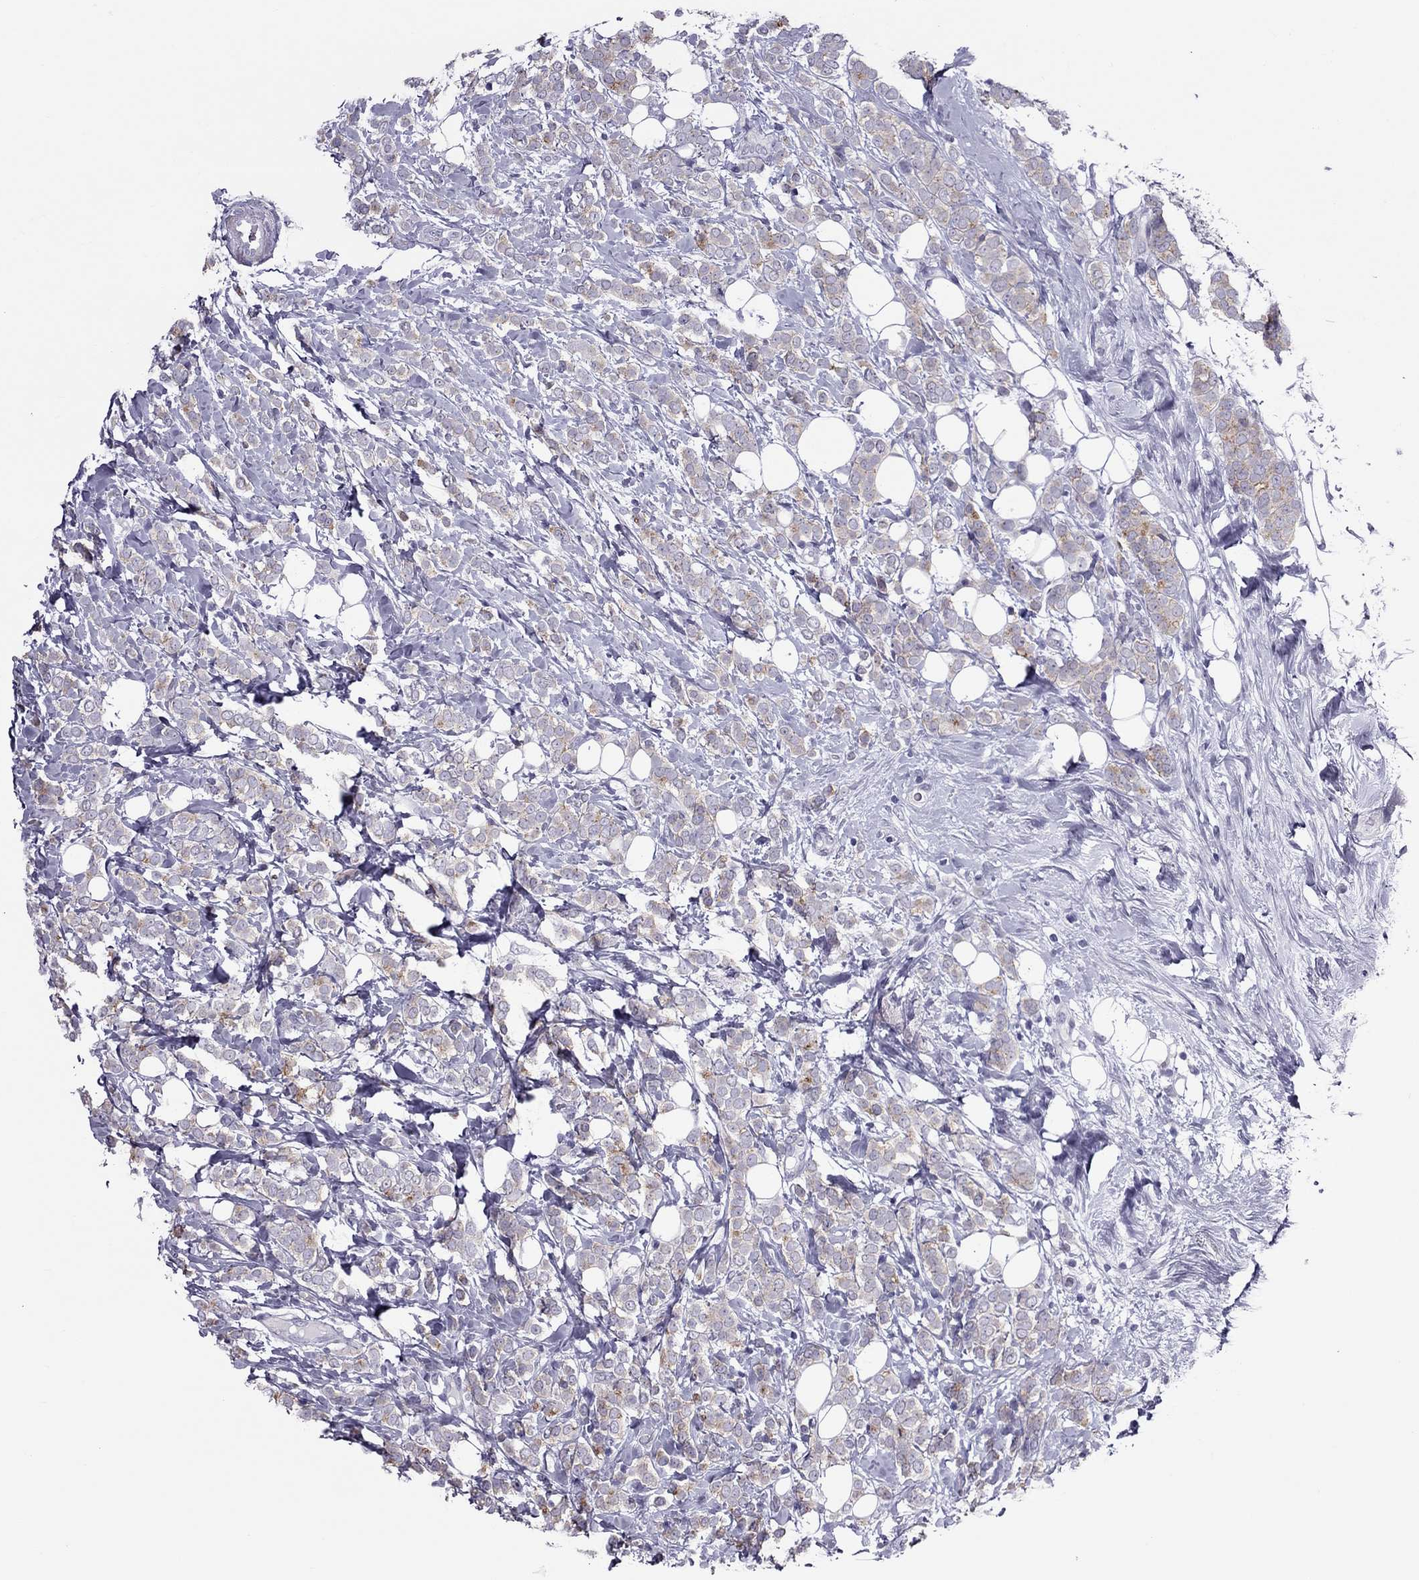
{"staining": {"intensity": "weak", "quantity": "25%-75%", "location": "cytoplasmic/membranous"}, "tissue": "breast cancer", "cell_type": "Tumor cells", "image_type": "cancer", "snomed": [{"axis": "morphology", "description": "Lobular carcinoma"}, {"axis": "topography", "description": "Breast"}], "caption": "Lobular carcinoma (breast) tissue exhibits weak cytoplasmic/membranous expression in about 25%-75% of tumor cells, visualized by immunohistochemistry. (DAB IHC with brightfield microscopy, high magnification).", "gene": "TEX14", "patient": {"sex": "female", "age": 49}}